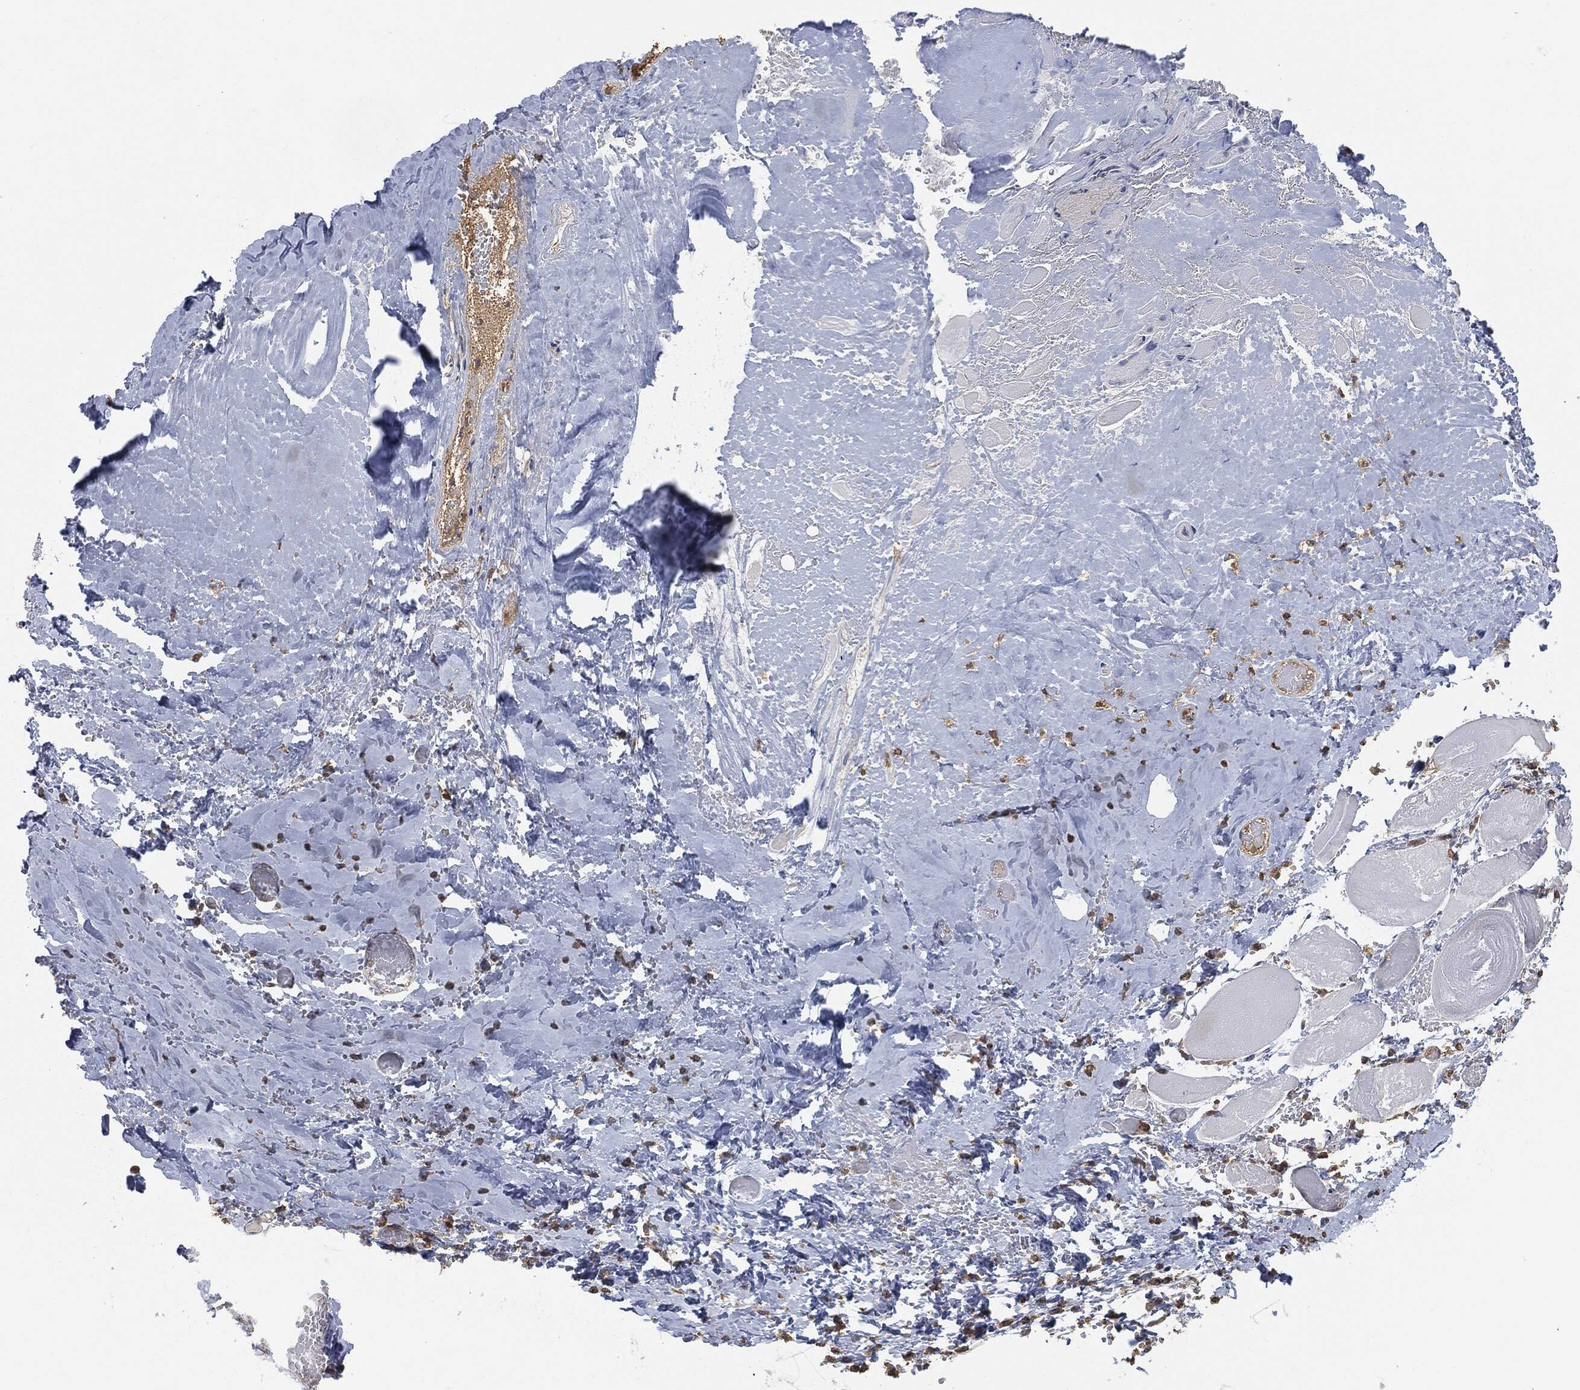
{"staining": {"intensity": "negative", "quantity": "none", "location": "none"}, "tissue": "skeletal muscle", "cell_type": "Myocytes", "image_type": "normal", "snomed": [{"axis": "morphology", "description": "Normal tissue, NOS"}, {"axis": "morphology", "description": "Malignant melanoma, Metastatic site"}, {"axis": "topography", "description": "Skeletal muscle"}], "caption": "Myocytes are negative for protein expression in normal human skeletal muscle. (DAB immunohistochemistry (IHC) visualized using brightfield microscopy, high magnification).", "gene": "PSMB10", "patient": {"sex": "male", "age": 50}}